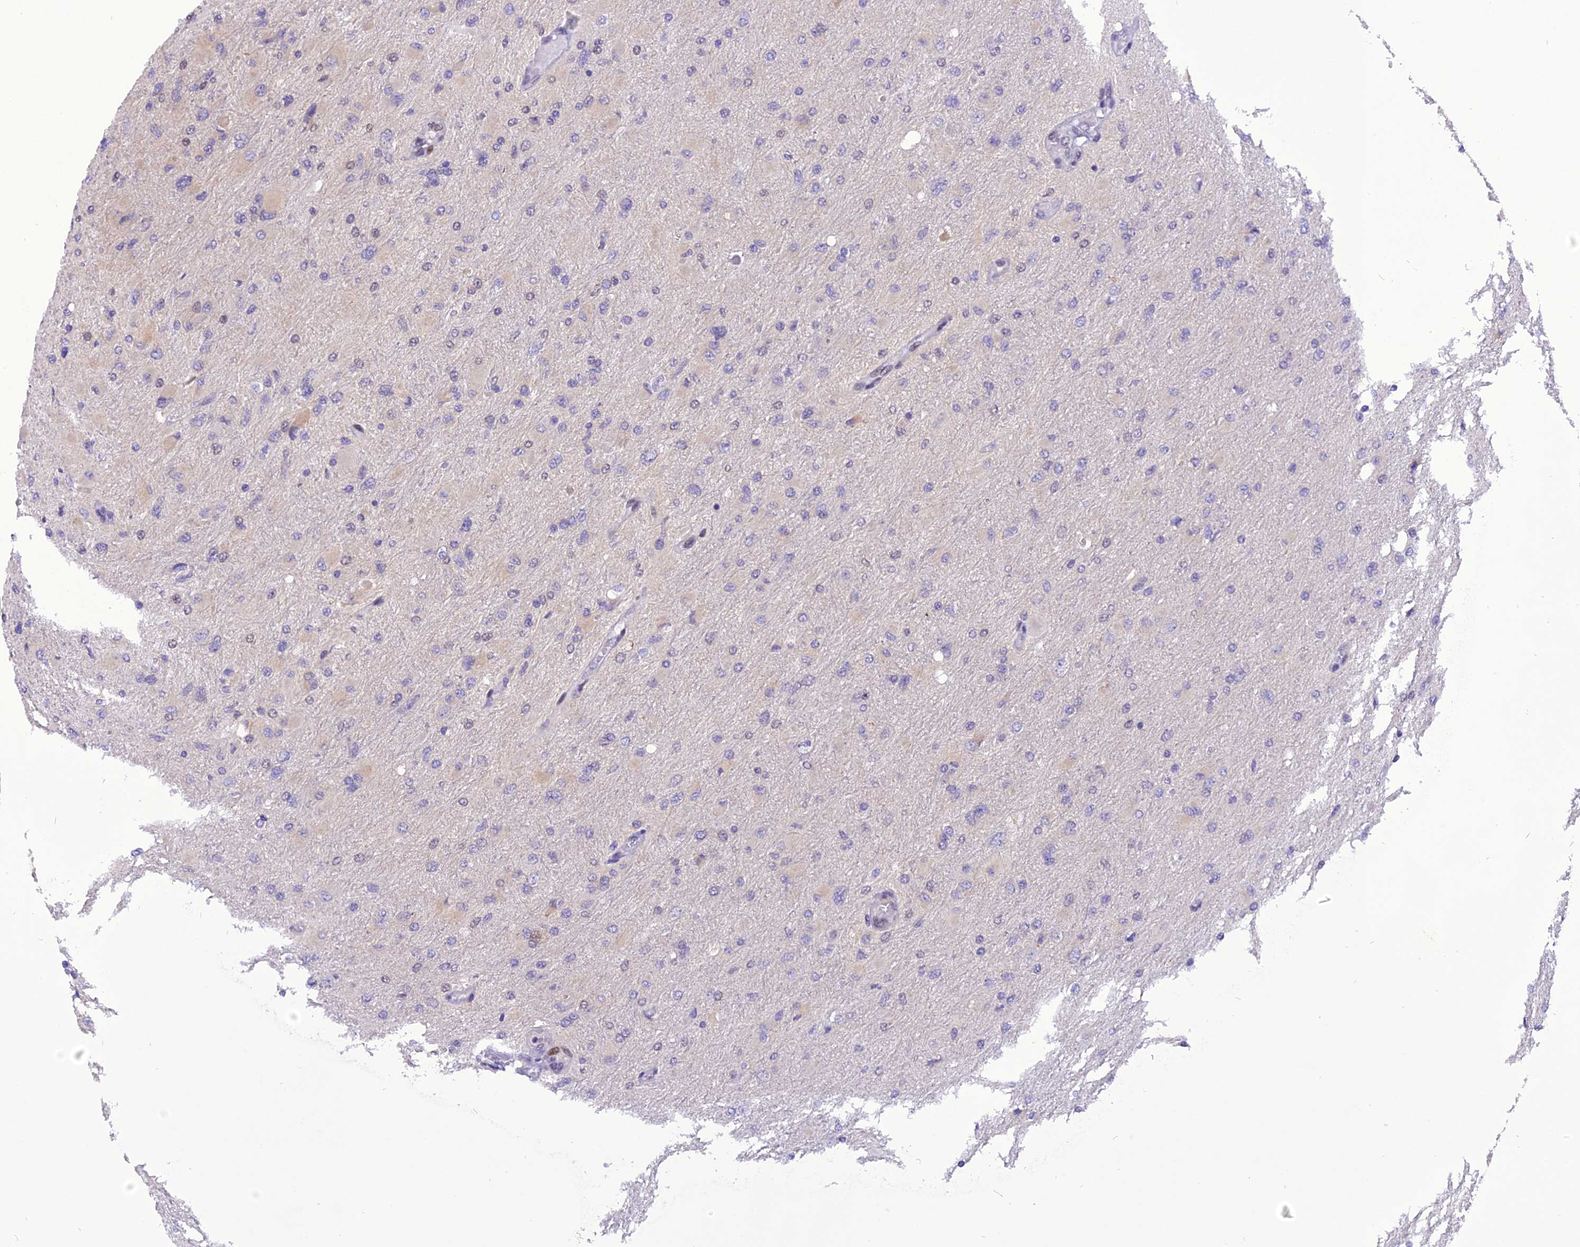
{"staining": {"intensity": "negative", "quantity": "none", "location": "none"}, "tissue": "glioma", "cell_type": "Tumor cells", "image_type": "cancer", "snomed": [{"axis": "morphology", "description": "Glioma, malignant, High grade"}, {"axis": "topography", "description": "Cerebral cortex"}], "caption": "High power microscopy photomicrograph of an IHC photomicrograph of malignant glioma (high-grade), revealing no significant staining in tumor cells.", "gene": "RABGGTA", "patient": {"sex": "female", "age": 36}}